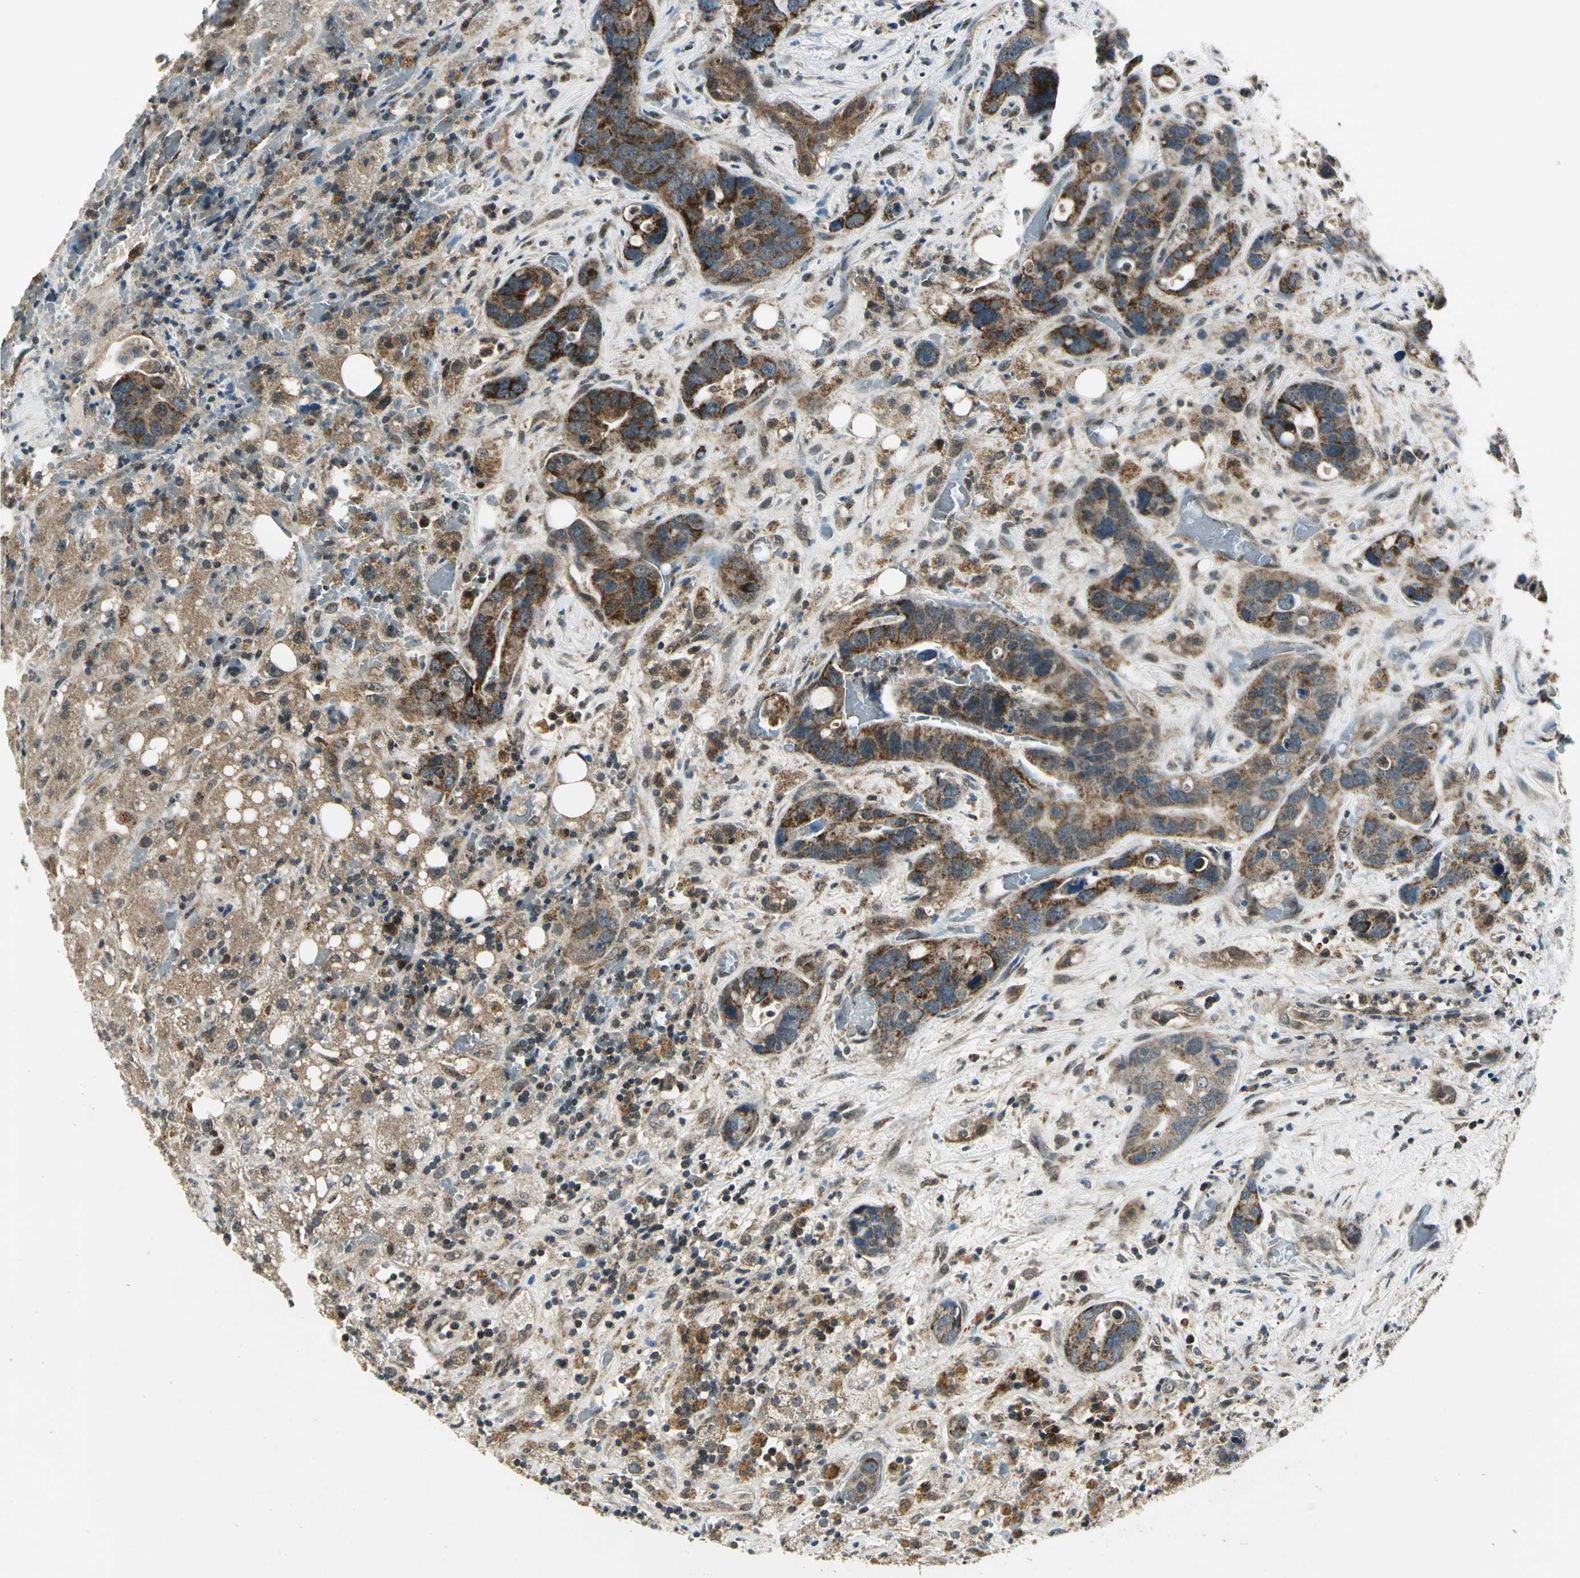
{"staining": {"intensity": "moderate", "quantity": ">75%", "location": "cytoplasmic/membranous"}, "tissue": "liver cancer", "cell_type": "Tumor cells", "image_type": "cancer", "snomed": [{"axis": "morphology", "description": "Cholangiocarcinoma"}, {"axis": "topography", "description": "Liver"}], "caption": "IHC histopathology image of human liver cancer (cholangiocarcinoma) stained for a protein (brown), which shows medium levels of moderate cytoplasmic/membranous expression in about >75% of tumor cells.", "gene": "NUDT2", "patient": {"sex": "female", "age": 65}}